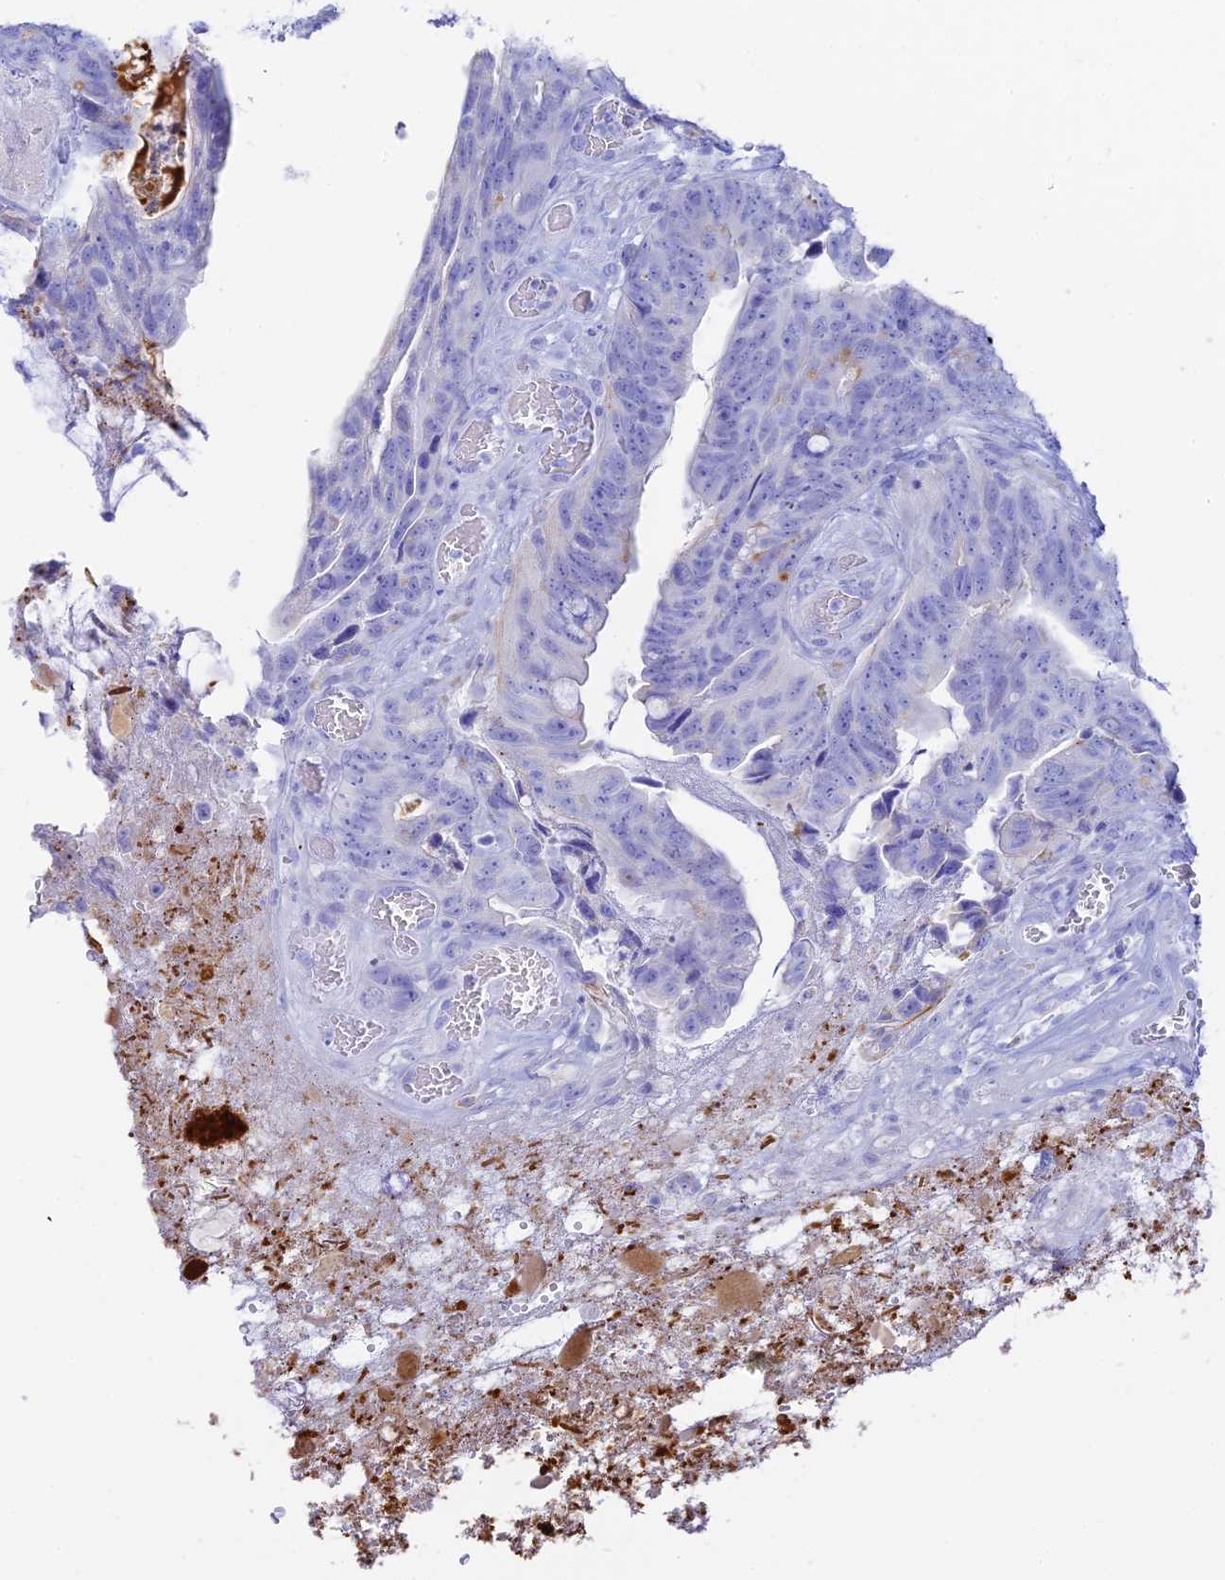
{"staining": {"intensity": "negative", "quantity": "none", "location": "none"}, "tissue": "colorectal cancer", "cell_type": "Tumor cells", "image_type": "cancer", "snomed": [{"axis": "morphology", "description": "Adenocarcinoma, NOS"}, {"axis": "topography", "description": "Colon"}], "caption": "A photomicrograph of human colorectal cancer (adenocarcinoma) is negative for staining in tumor cells.", "gene": "CEP152", "patient": {"sex": "female", "age": 82}}